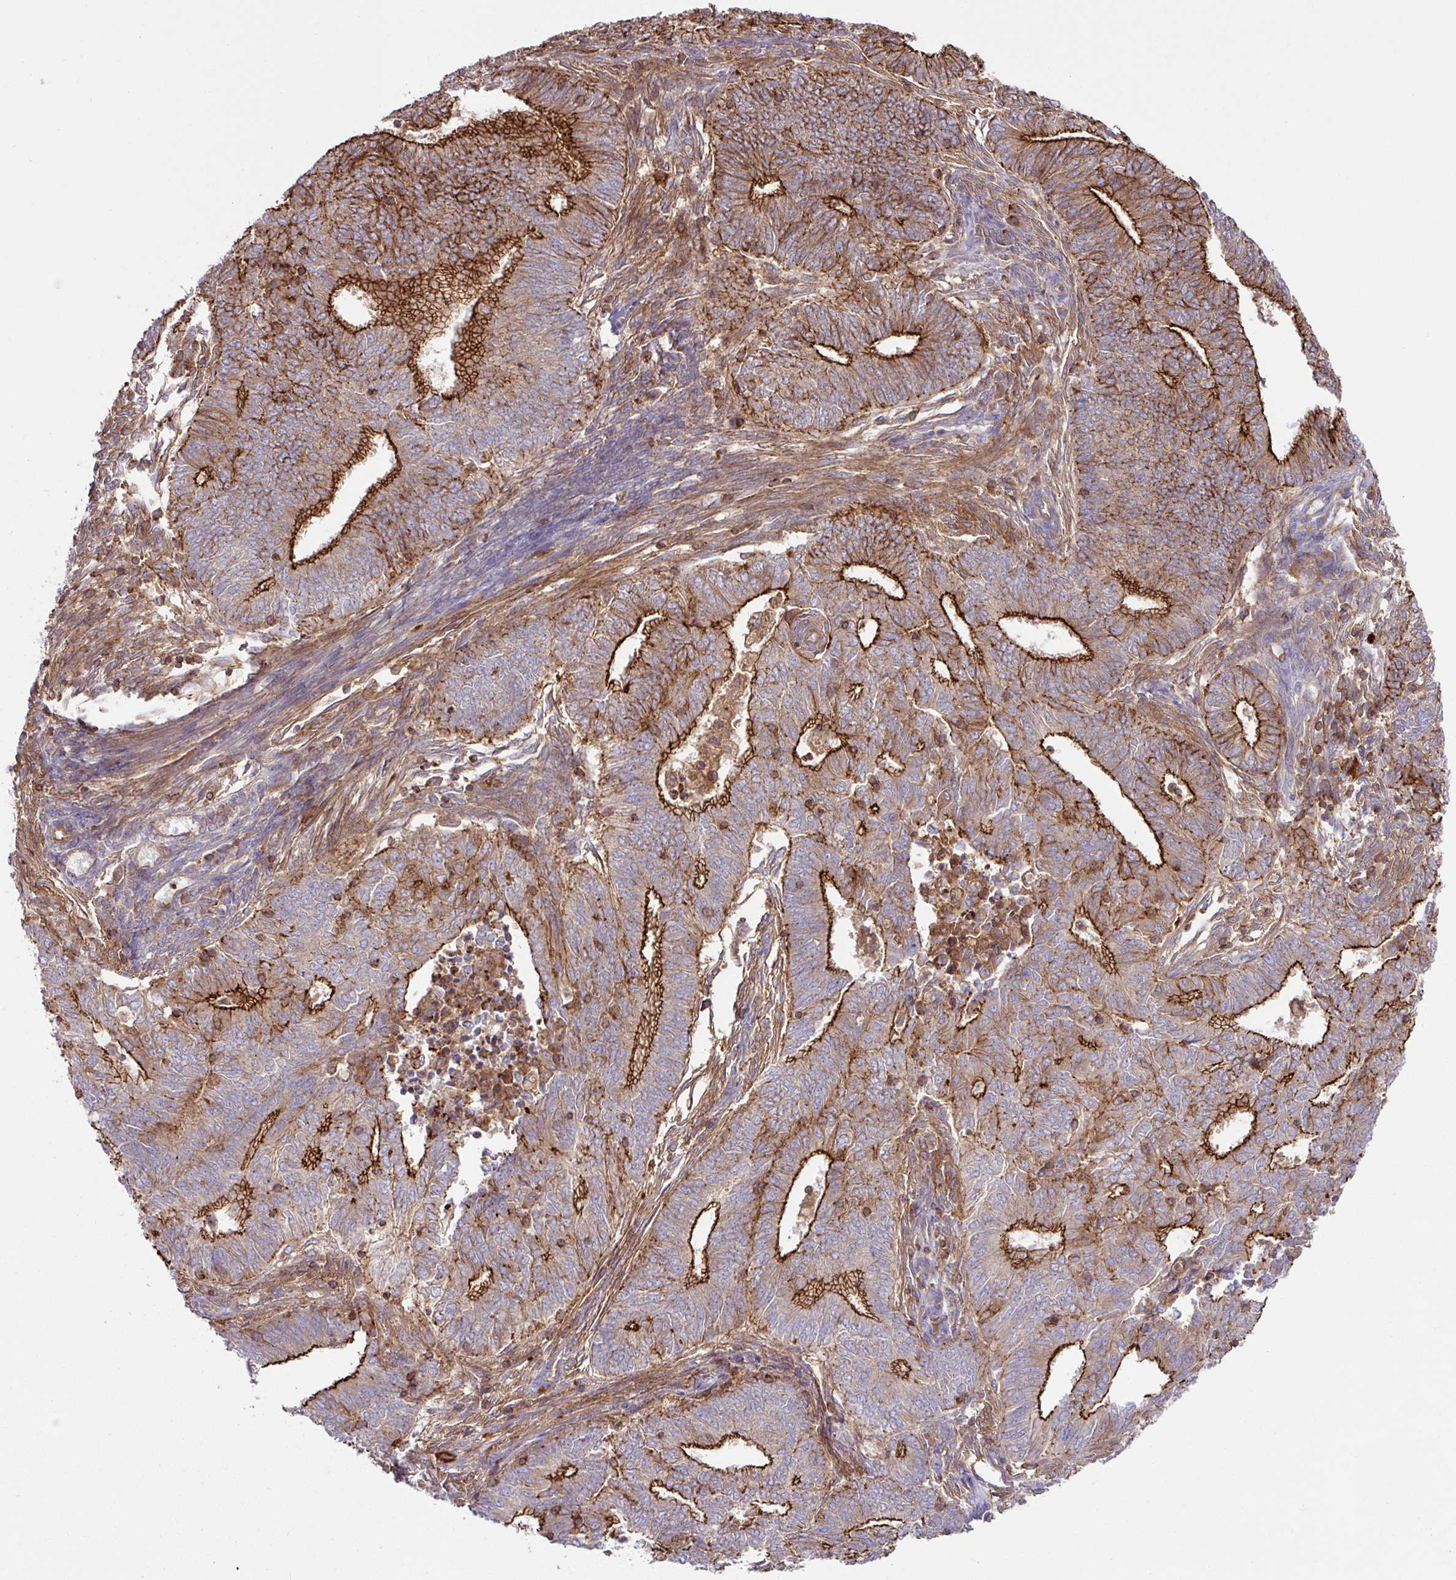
{"staining": {"intensity": "strong", "quantity": "25%-75%", "location": "cytoplasmic/membranous"}, "tissue": "endometrial cancer", "cell_type": "Tumor cells", "image_type": "cancer", "snomed": [{"axis": "morphology", "description": "Adenocarcinoma, NOS"}, {"axis": "topography", "description": "Endometrium"}], "caption": "Human endometrial cancer stained for a protein (brown) demonstrates strong cytoplasmic/membranous positive positivity in approximately 25%-75% of tumor cells.", "gene": "RIC1", "patient": {"sex": "female", "age": 62}}